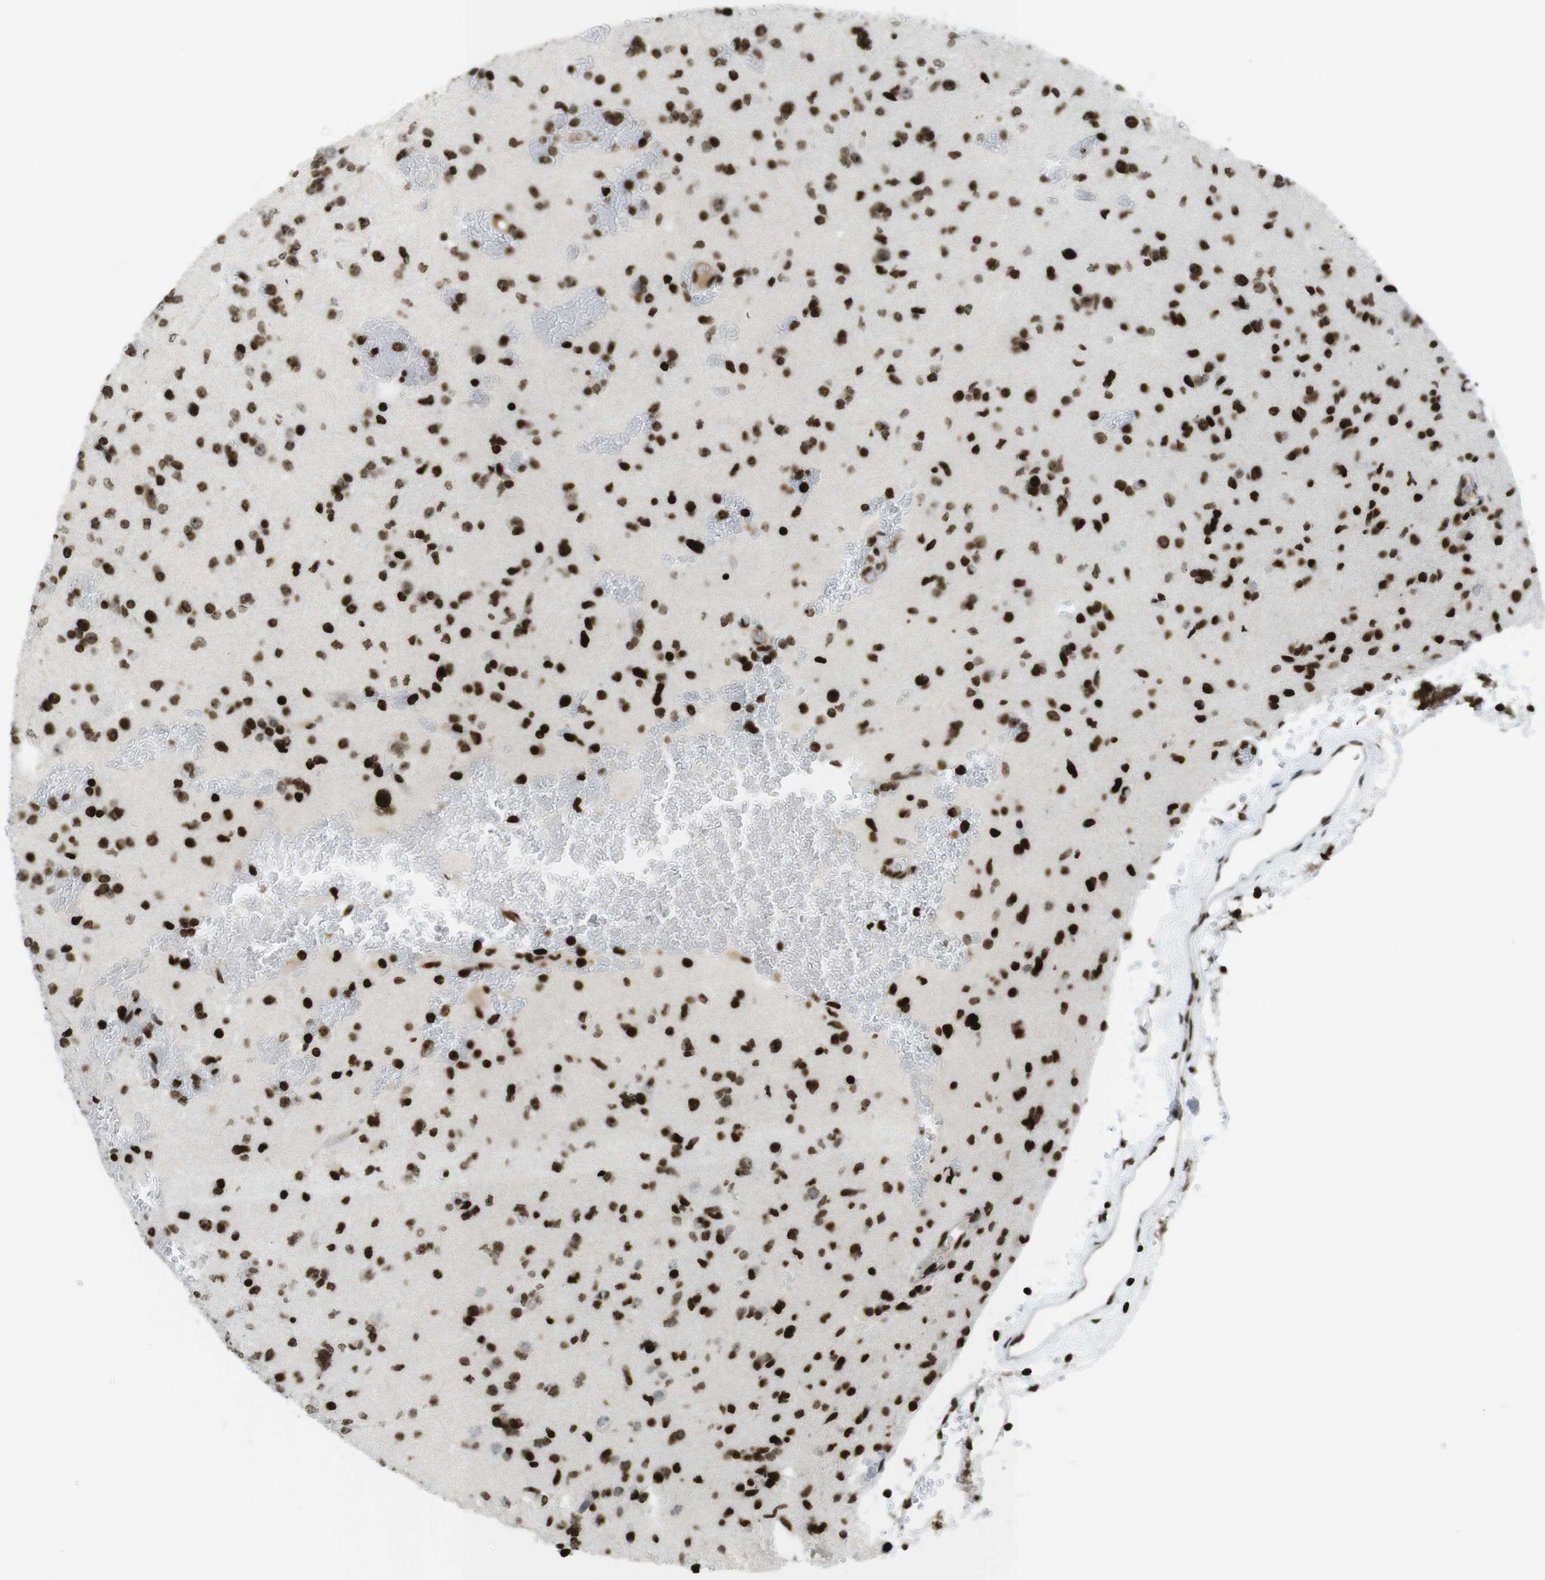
{"staining": {"intensity": "strong", "quantity": ">75%", "location": "nuclear"}, "tissue": "glioma", "cell_type": "Tumor cells", "image_type": "cancer", "snomed": [{"axis": "morphology", "description": "Glioma, malignant, Low grade"}, {"axis": "topography", "description": "Brain"}], "caption": "Malignant glioma (low-grade) was stained to show a protein in brown. There is high levels of strong nuclear positivity in approximately >75% of tumor cells.", "gene": "H2AC8", "patient": {"sex": "female", "age": 22}}